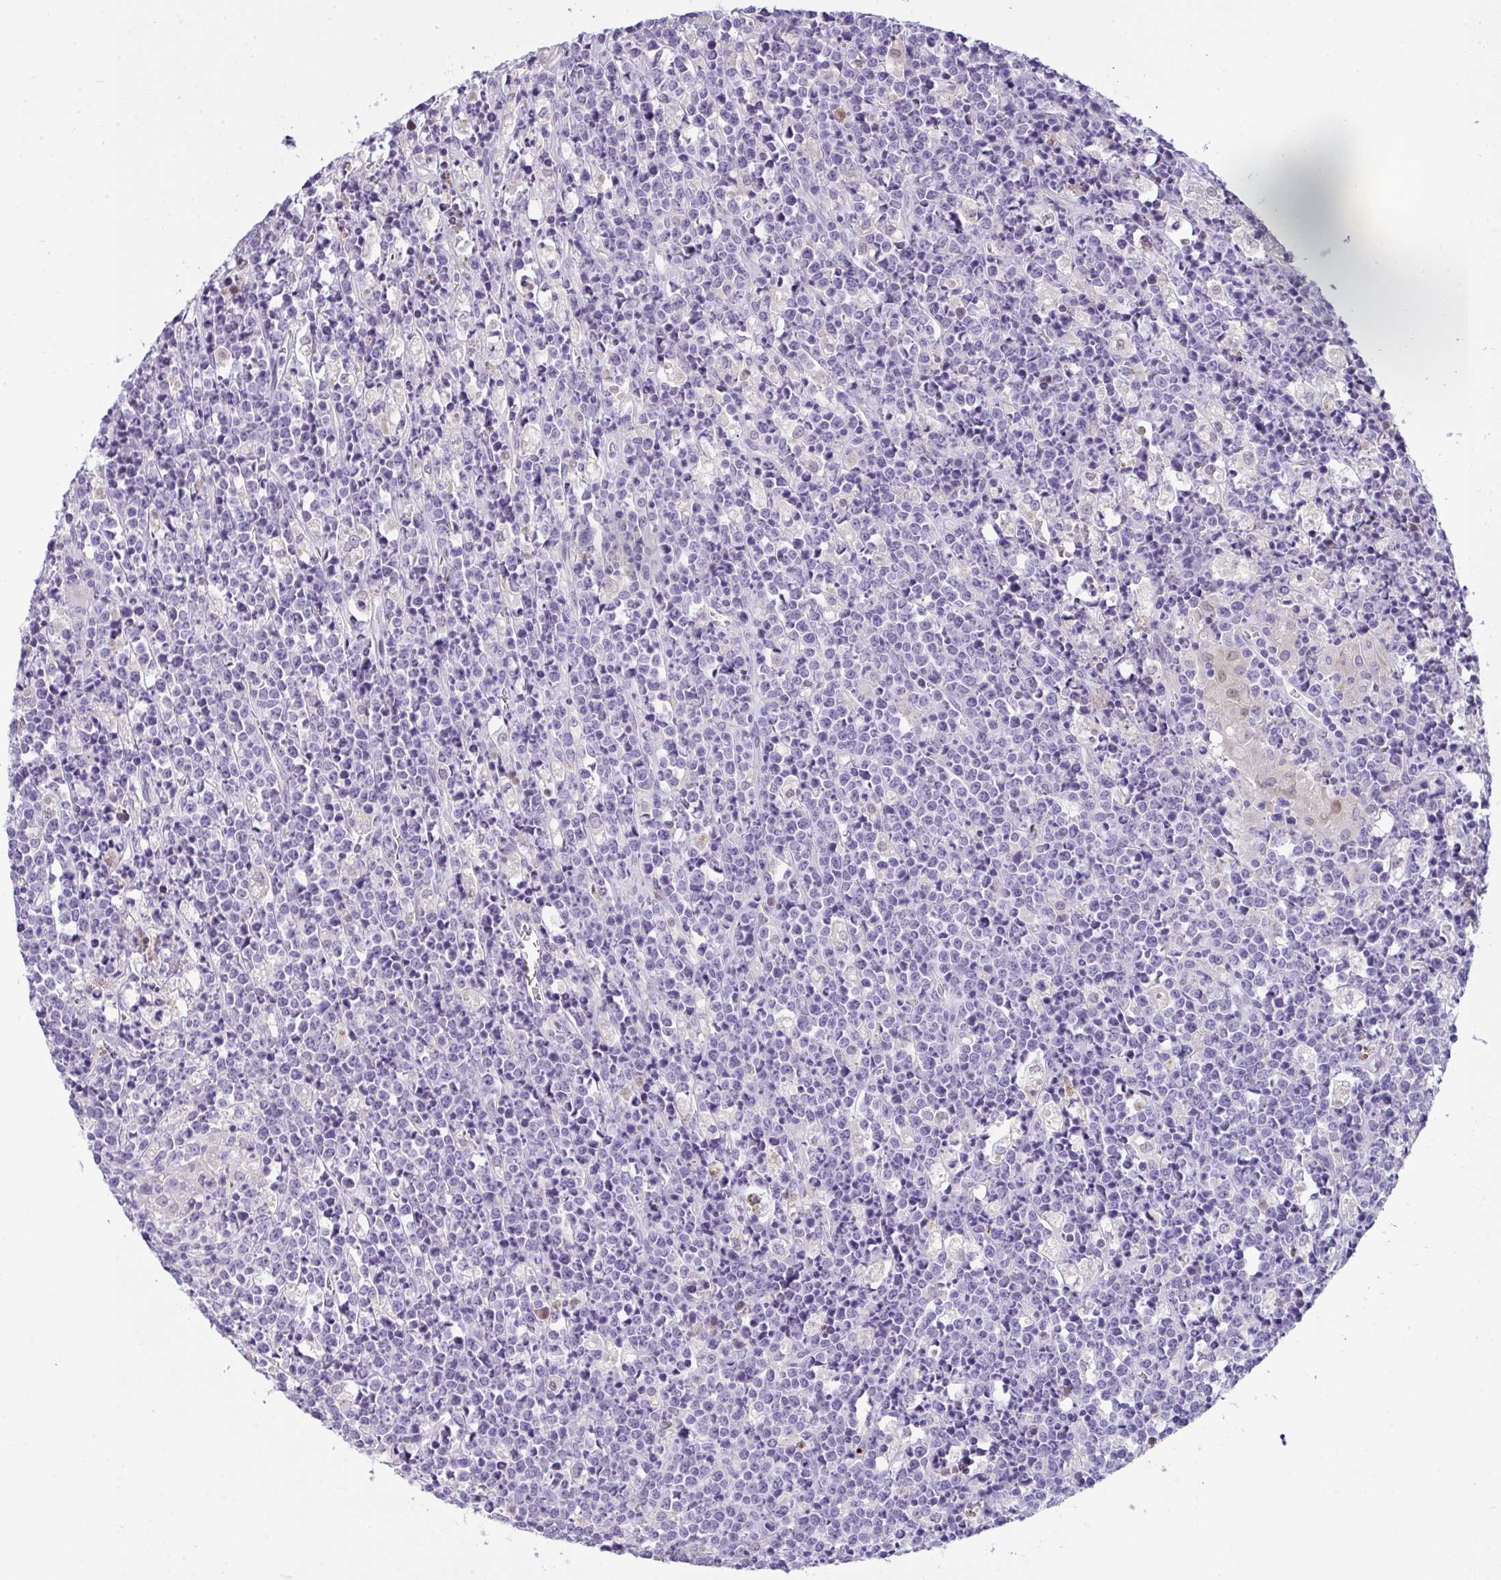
{"staining": {"intensity": "negative", "quantity": "none", "location": "none"}, "tissue": "lymphoma", "cell_type": "Tumor cells", "image_type": "cancer", "snomed": [{"axis": "morphology", "description": "Malignant lymphoma, non-Hodgkin's type, High grade"}, {"axis": "topography", "description": "Ovary"}], "caption": "The photomicrograph shows no staining of tumor cells in lymphoma.", "gene": "COX7B", "patient": {"sex": "female", "age": 56}}